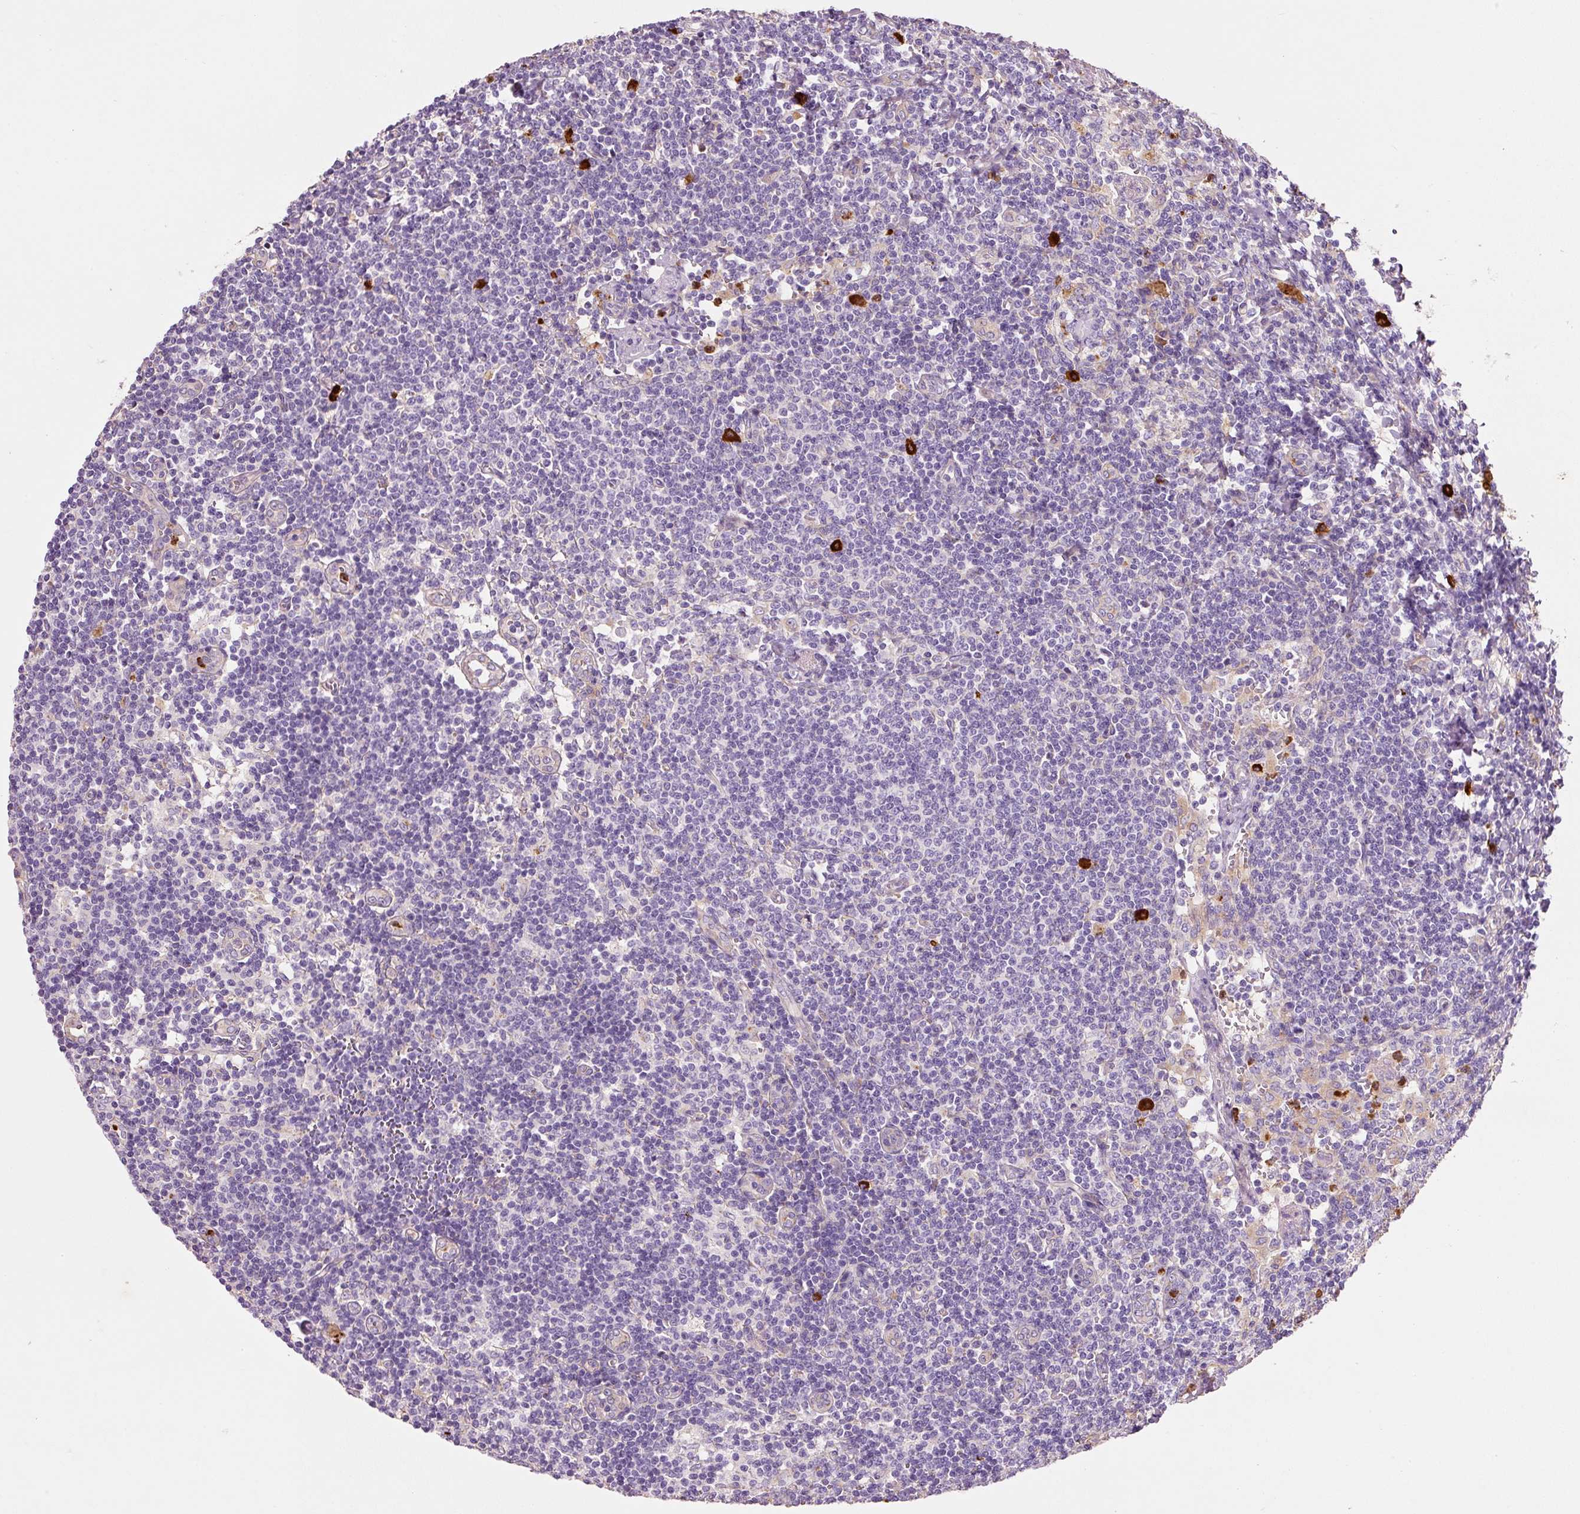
{"staining": {"intensity": "negative", "quantity": "none", "location": "none"}, "tissue": "lymph node", "cell_type": "Germinal center cells", "image_type": "normal", "snomed": [{"axis": "morphology", "description": "Normal tissue, NOS"}, {"axis": "topography", "description": "Lymph node"}], "caption": "DAB immunohistochemical staining of unremarkable human lymph node displays no significant positivity in germinal center cells.", "gene": "TMC8", "patient": {"sex": "female", "age": 59}}